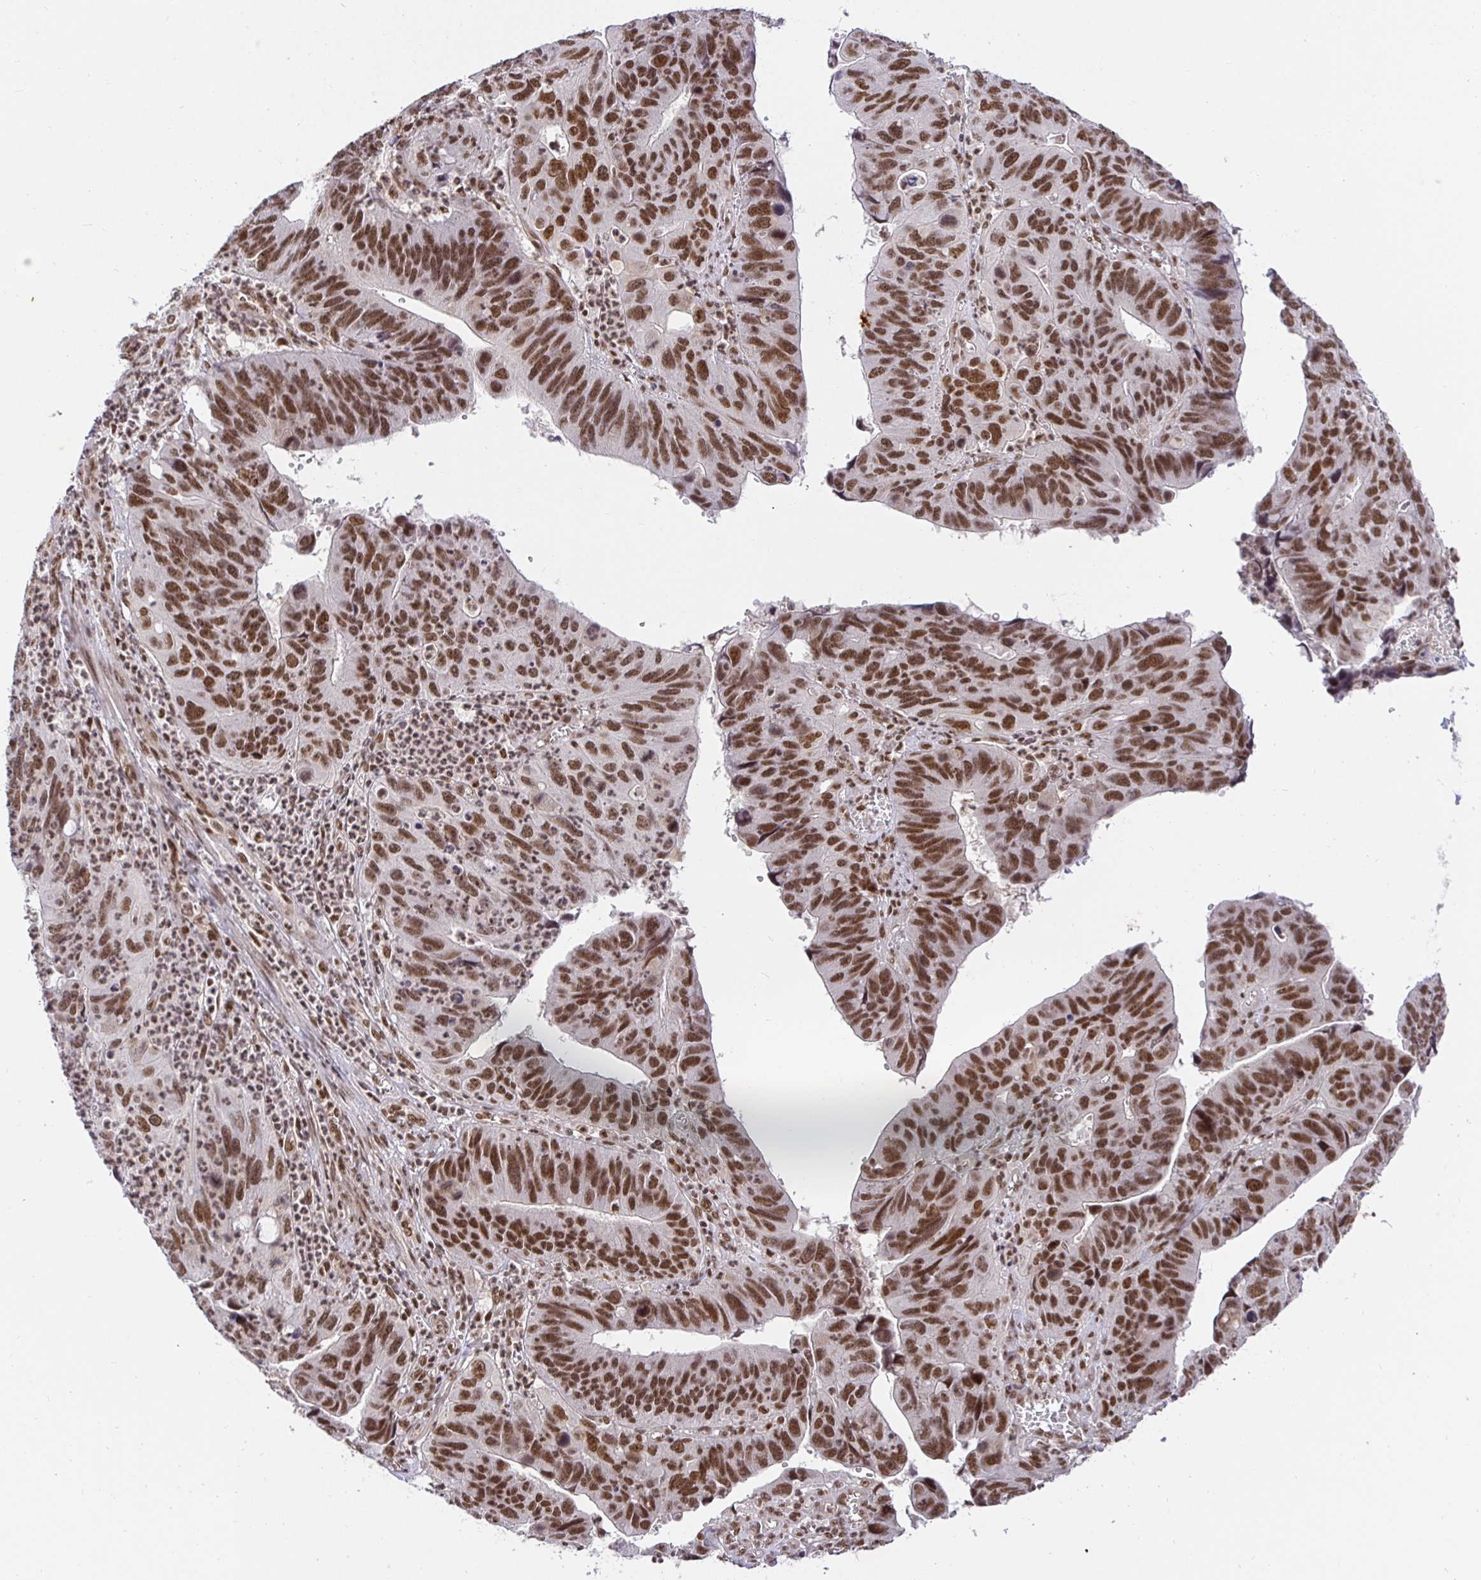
{"staining": {"intensity": "strong", "quantity": ">75%", "location": "nuclear"}, "tissue": "stomach cancer", "cell_type": "Tumor cells", "image_type": "cancer", "snomed": [{"axis": "morphology", "description": "Adenocarcinoma, NOS"}, {"axis": "topography", "description": "Stomach"}], "caption": "A high-resolution photomicrograph shows IHC staining of stomach cancer (adenocarcinoma), which reveals strong nuclear staining in approximately >75% of tumor cells.", "gene": "USF1", "patient": {"sex": "male", "age": 59}}